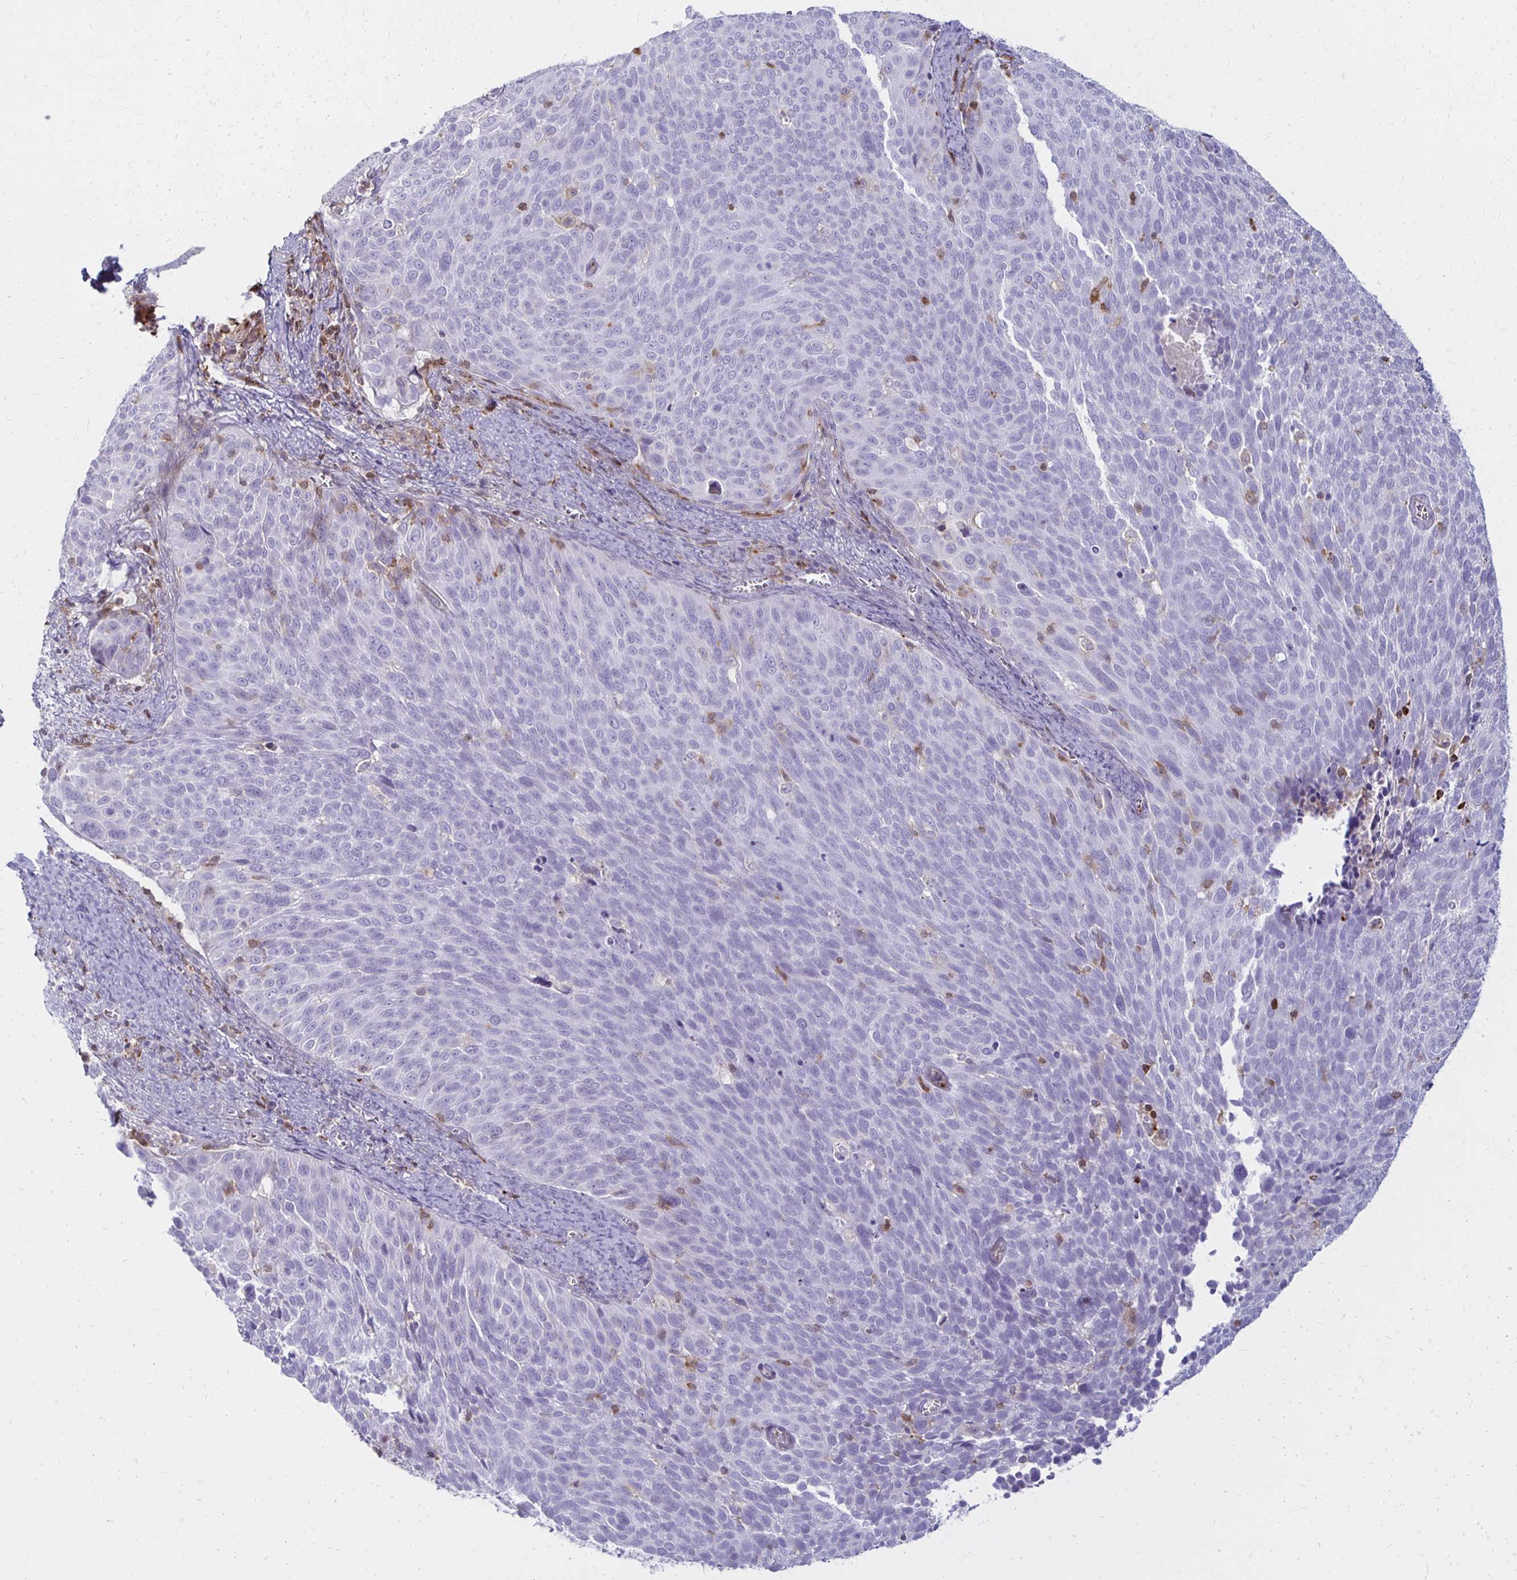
{"staining": {"intensity": "negative", "quantity": "none", "location": "none"}, "tissue": "cervical cancer", "cell_type": "Tumor cells", "image_type": "cancer", "snomed": [{"axis": "morphology", "description": "Squamous cell carcinoma, NOS"}, {"axis": "topography", "description": "Cervix"}], "caption": "Immunohistochemistry of human squamous cell carcinoma (cervical) displays no staining in tumor cells.", "gene": "CCL21", "patient": {"sex": "female", "age": 39}}